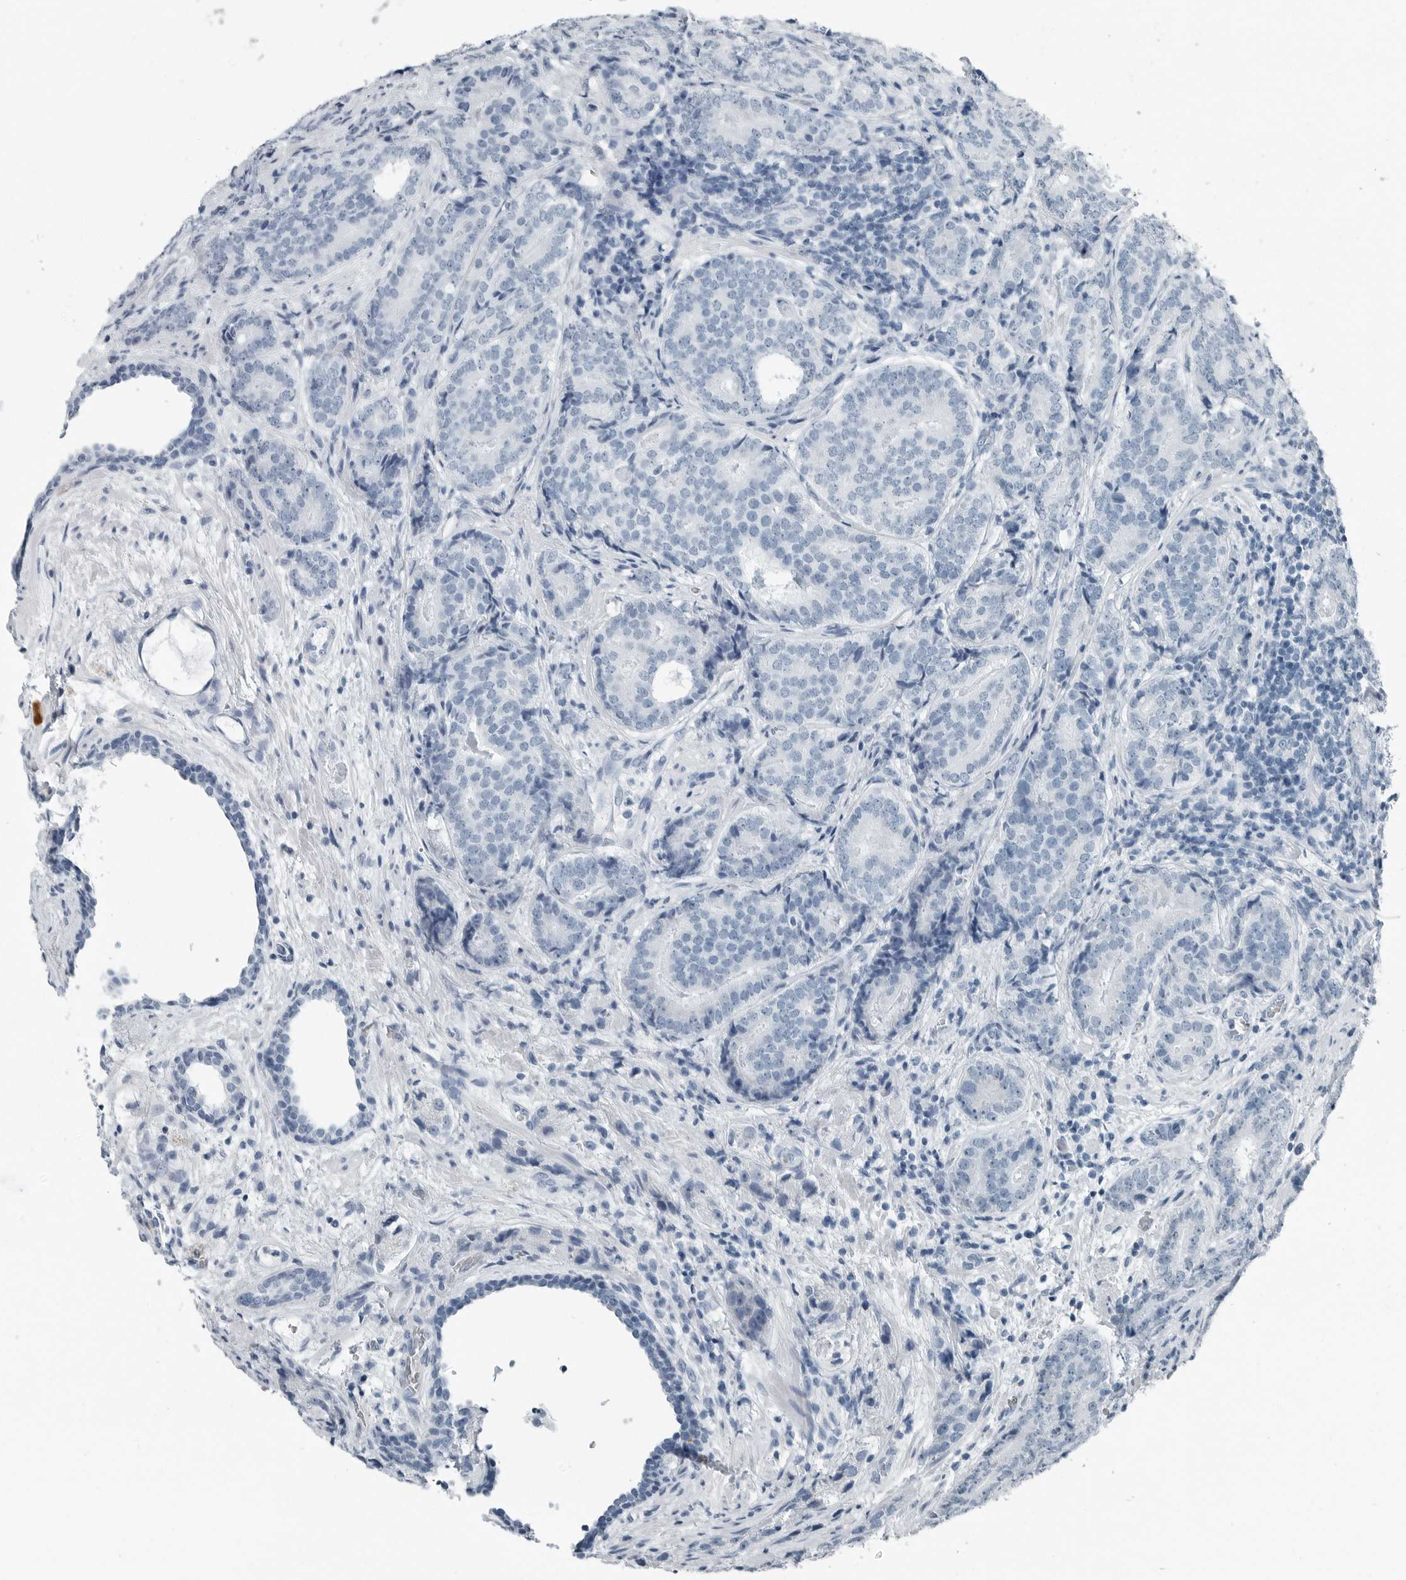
{"staining": {"intensity": "negative", "quantity": "none", "location": "none"}, "tissue": "prostate cancer", "cell_type": "Tumor cells", "image_type": "cancer", "snomed": [{"axis": "morphology", "description": "Adenocarcinoma, High grade"}, {"axis": "topography", "description": "Prostate"}], "caption": "Tumor cells are negative for protein expression in human prostate adenocarcinoma (high-grade). (Immunohistochemistry, brightfield microscopy, high magnification).", "gene": "ZPBP2", "patient": {"sex": "male", "age": 56}}